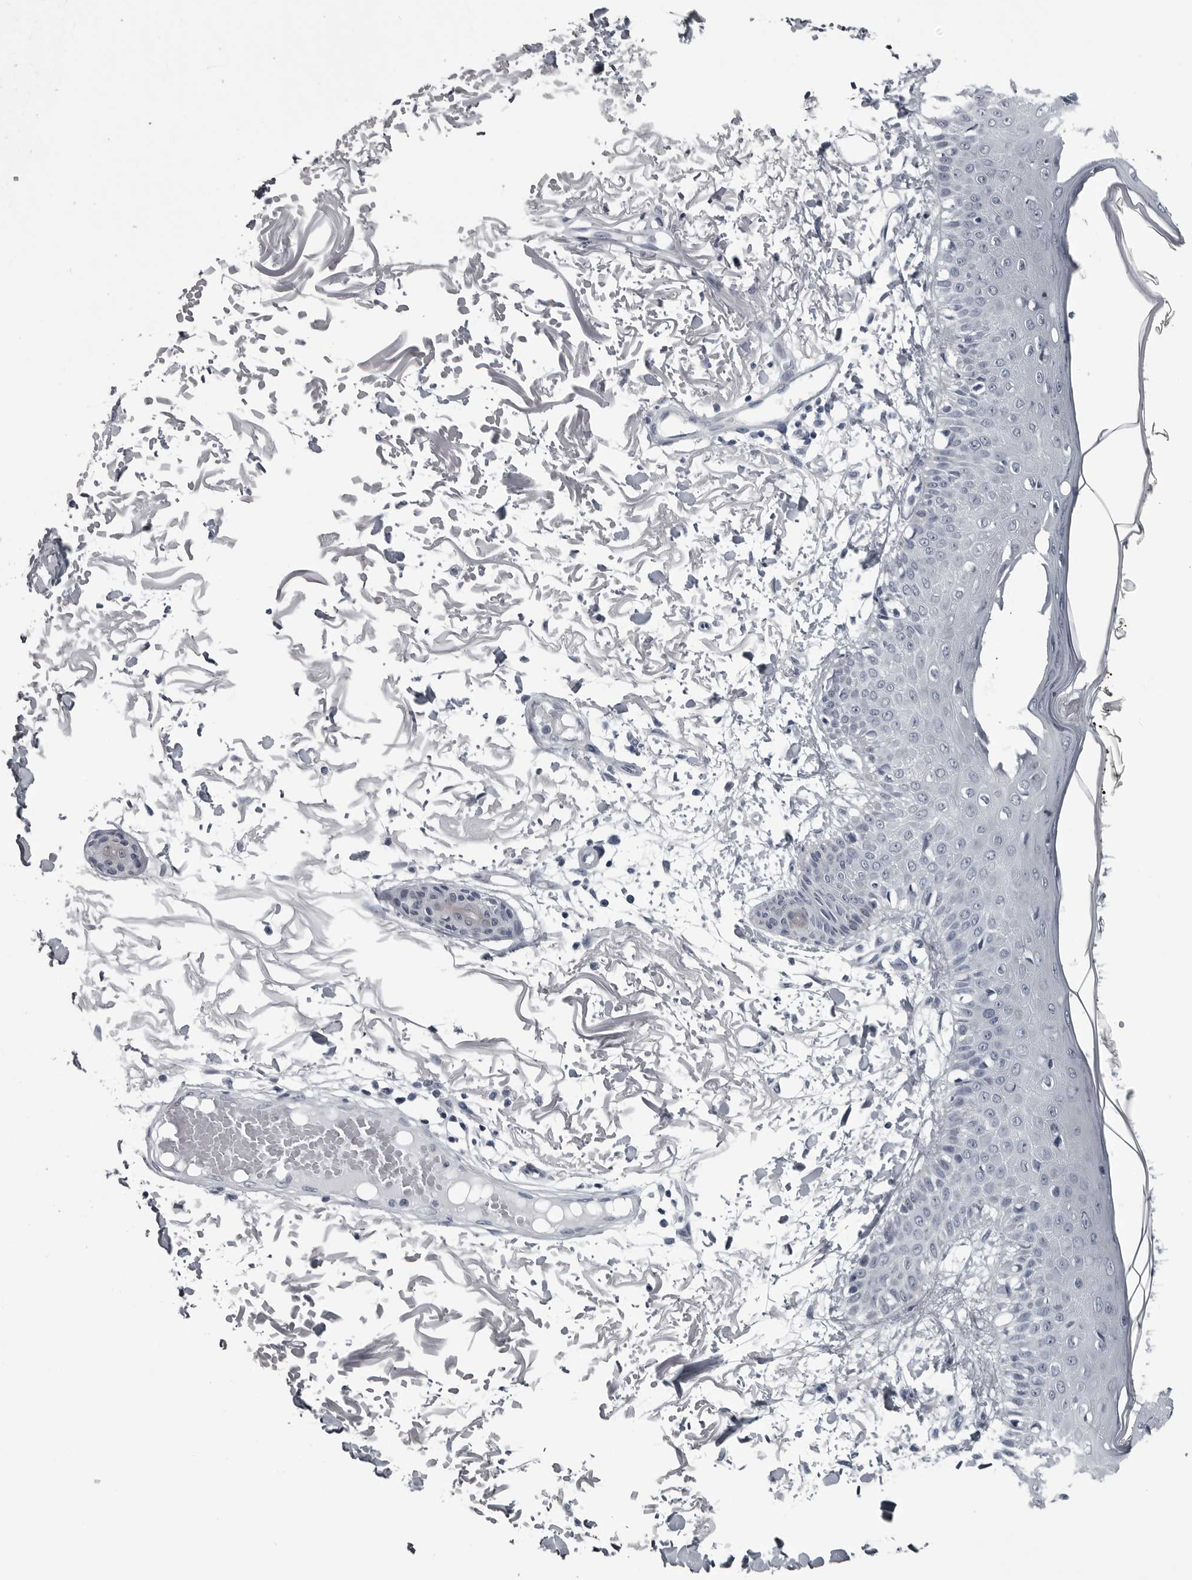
{"staining": {"intensity": "negative", "quantity": "none", "location": "none"}, "tissue": "skin", "cell_type": "Fibroblasts", "image_type": "normal", "snomed": [{"axis": "morphology", "description": "Normal tissue, NOS"}, {"axis": "morphology", "description": "Squamous cell carcinoma, NOS"}, {"axis": "topography", "description": "Skin"}, {"axis": "topography", "description": "Peripheral nerve tissue"}], "caption": "Skin stained for a protein using immunohistochemistry (IHC) demonstrates no positivity fibroblasts.", "gene": "MYOC", "patient": {"sex": "male", "age": 83}}